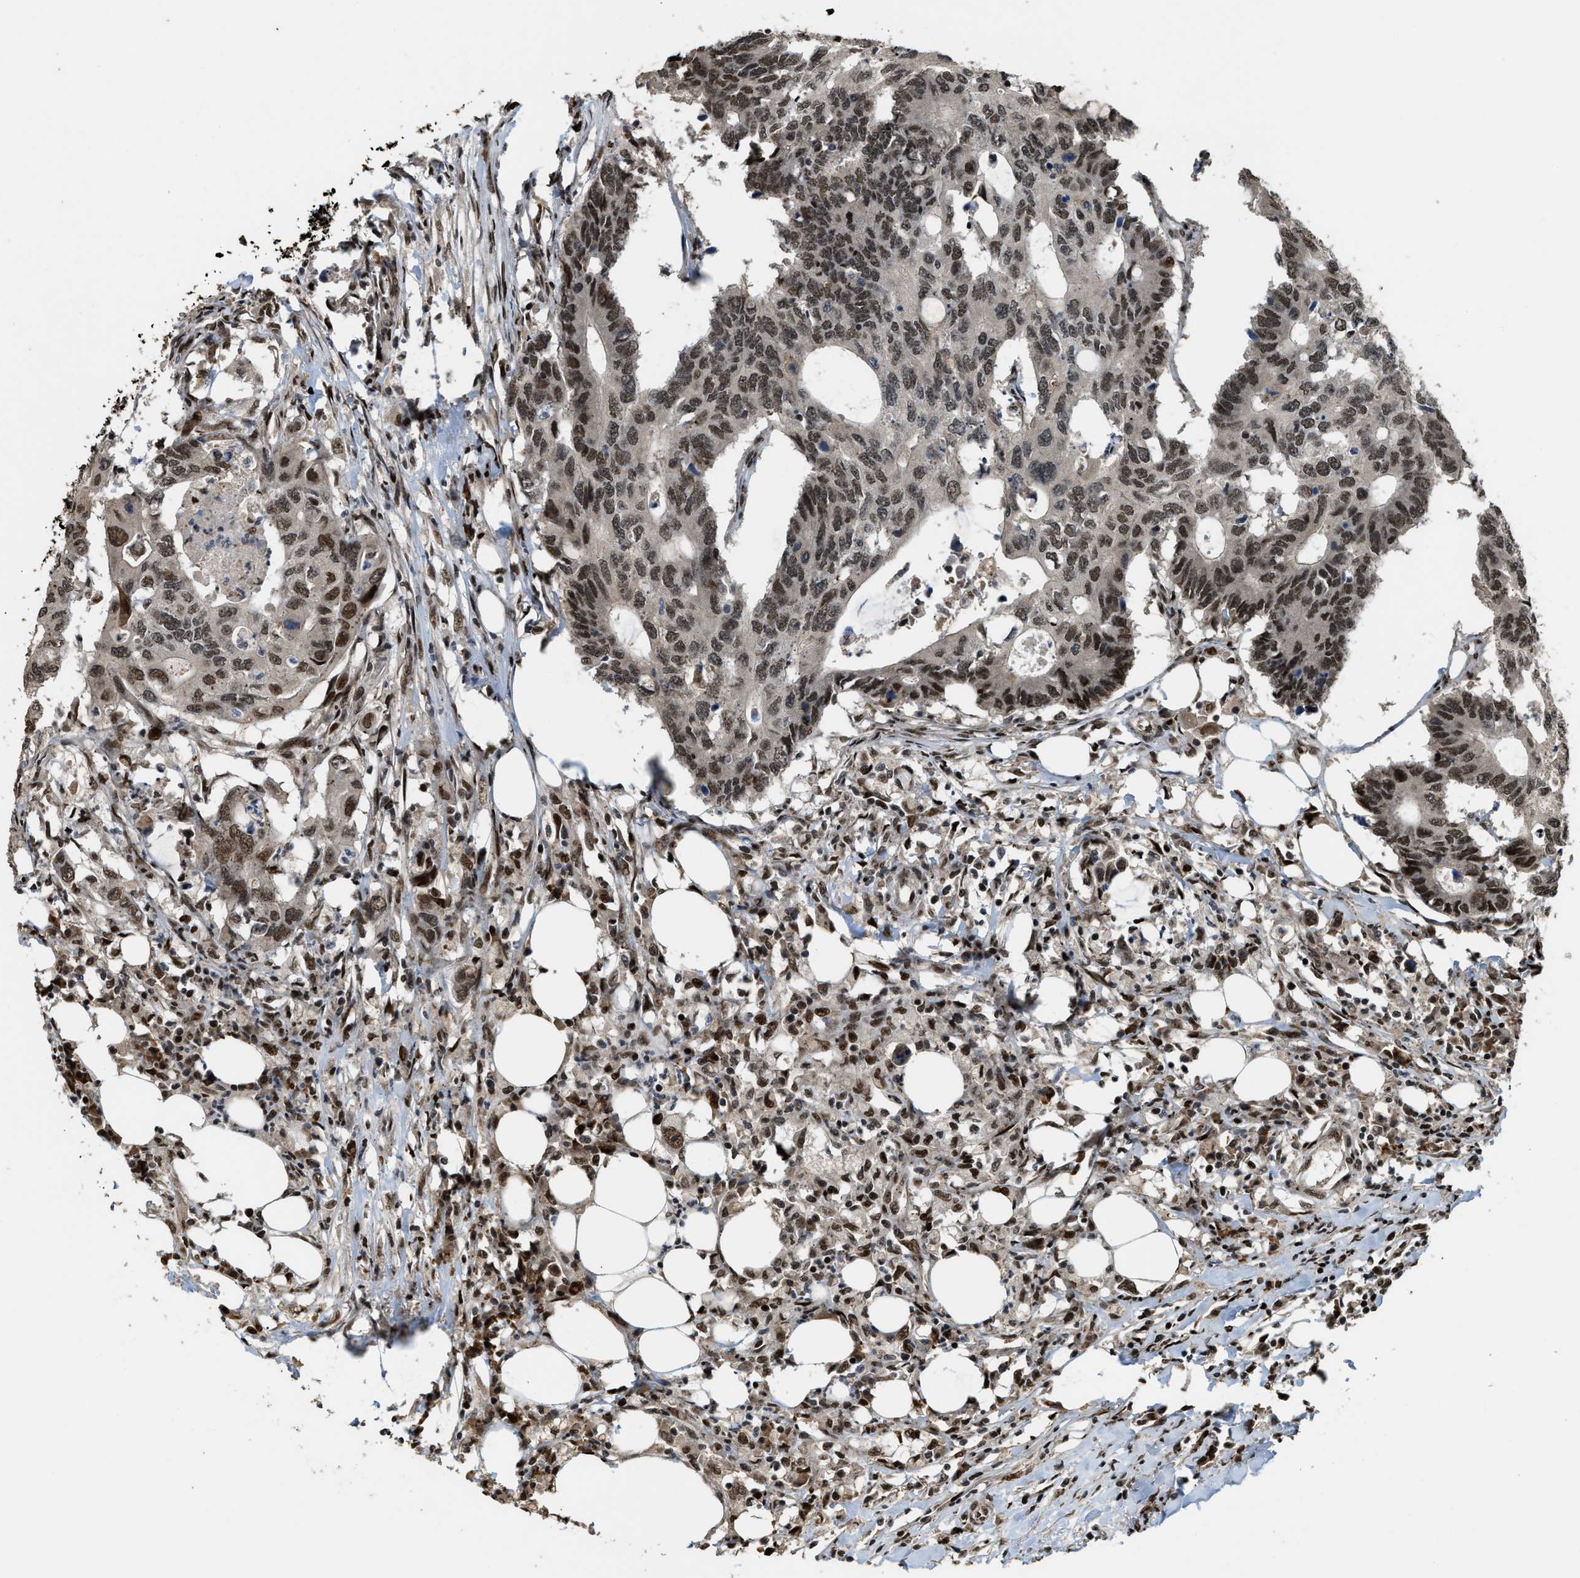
{"staining": {"intensity": "moderate", "quantity": ">75%", "location": "nuclear"}, "tissue": "colorectal cancer", "cell_type": "Tumor cells", "image_type": "cancer", "snomed": [{"axis": "morphology", "description": "Adenocarcinoma, NOS"}, {"axis": "topography", "description": "Colon"}], "caption": "Immunohistochemical staining of colorectal cancer (adenocarcinoma) shows medium levels of moderate nuclear protein positivity in about >75% of tumor cells. (IHC, brightfield microscopy, high magnification).", "gene": "SERTAD2", "patient": {"sex": "male", "age": 71}}